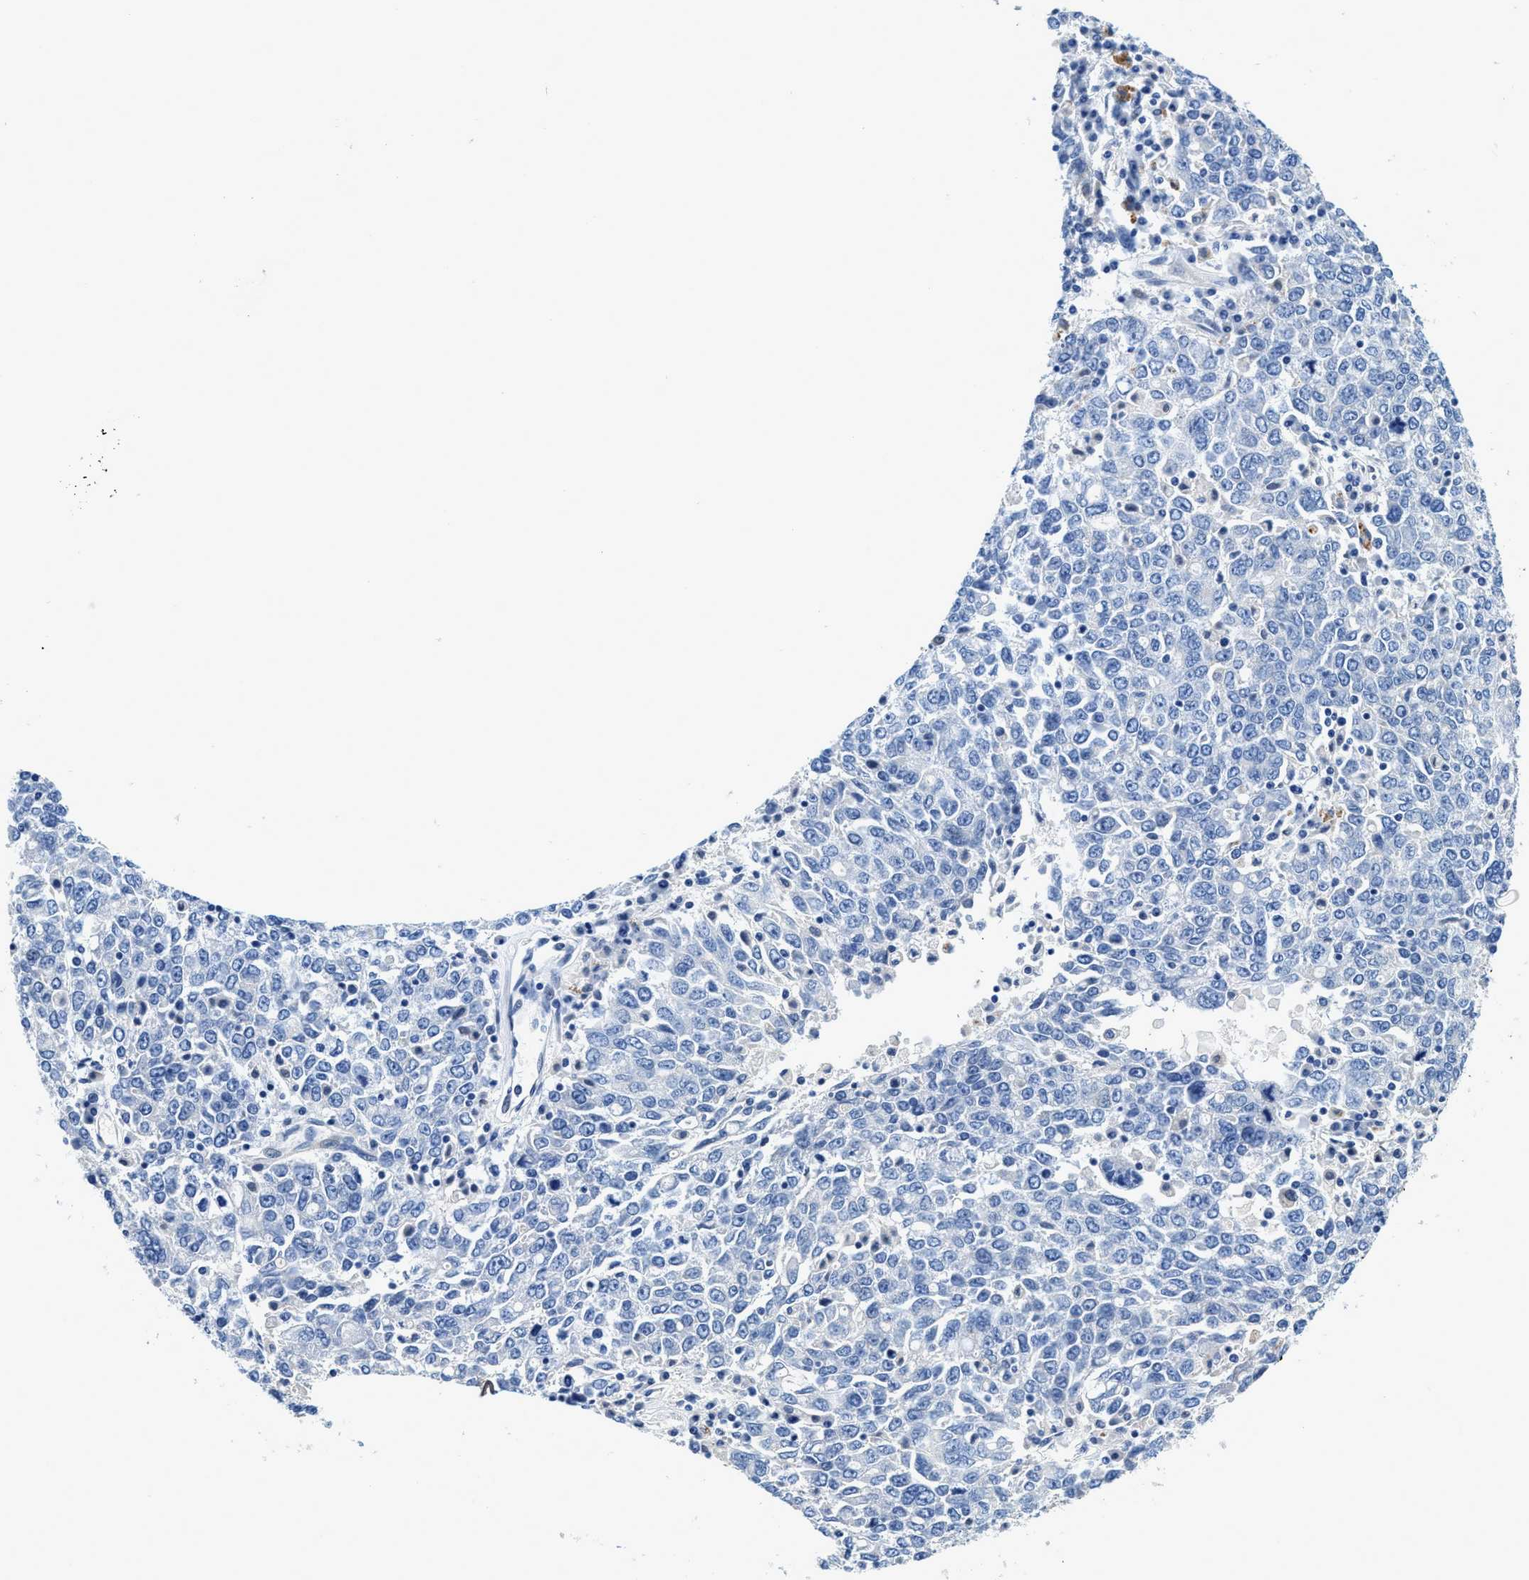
{"staining": {"intensity": "negative", "quantity": "none", "location": "none"}, "tissue": "ovarian cancer", "cell_type": "Tumor cells", "image_type": "cancer", "snomed": [{"axis": "morphology", "description": "Carcinoma, endometroid"}, {"axis": "topography", "description": "Ovary"}], "caption": "IHC image of neoplastic tissue: human ovarian cancer (endometroid carcinoma) stained with DAB displays no significant protein expression in tumor cells.", "gene": "RAPH1", "patient": {"sex": "female", "age": 62}}